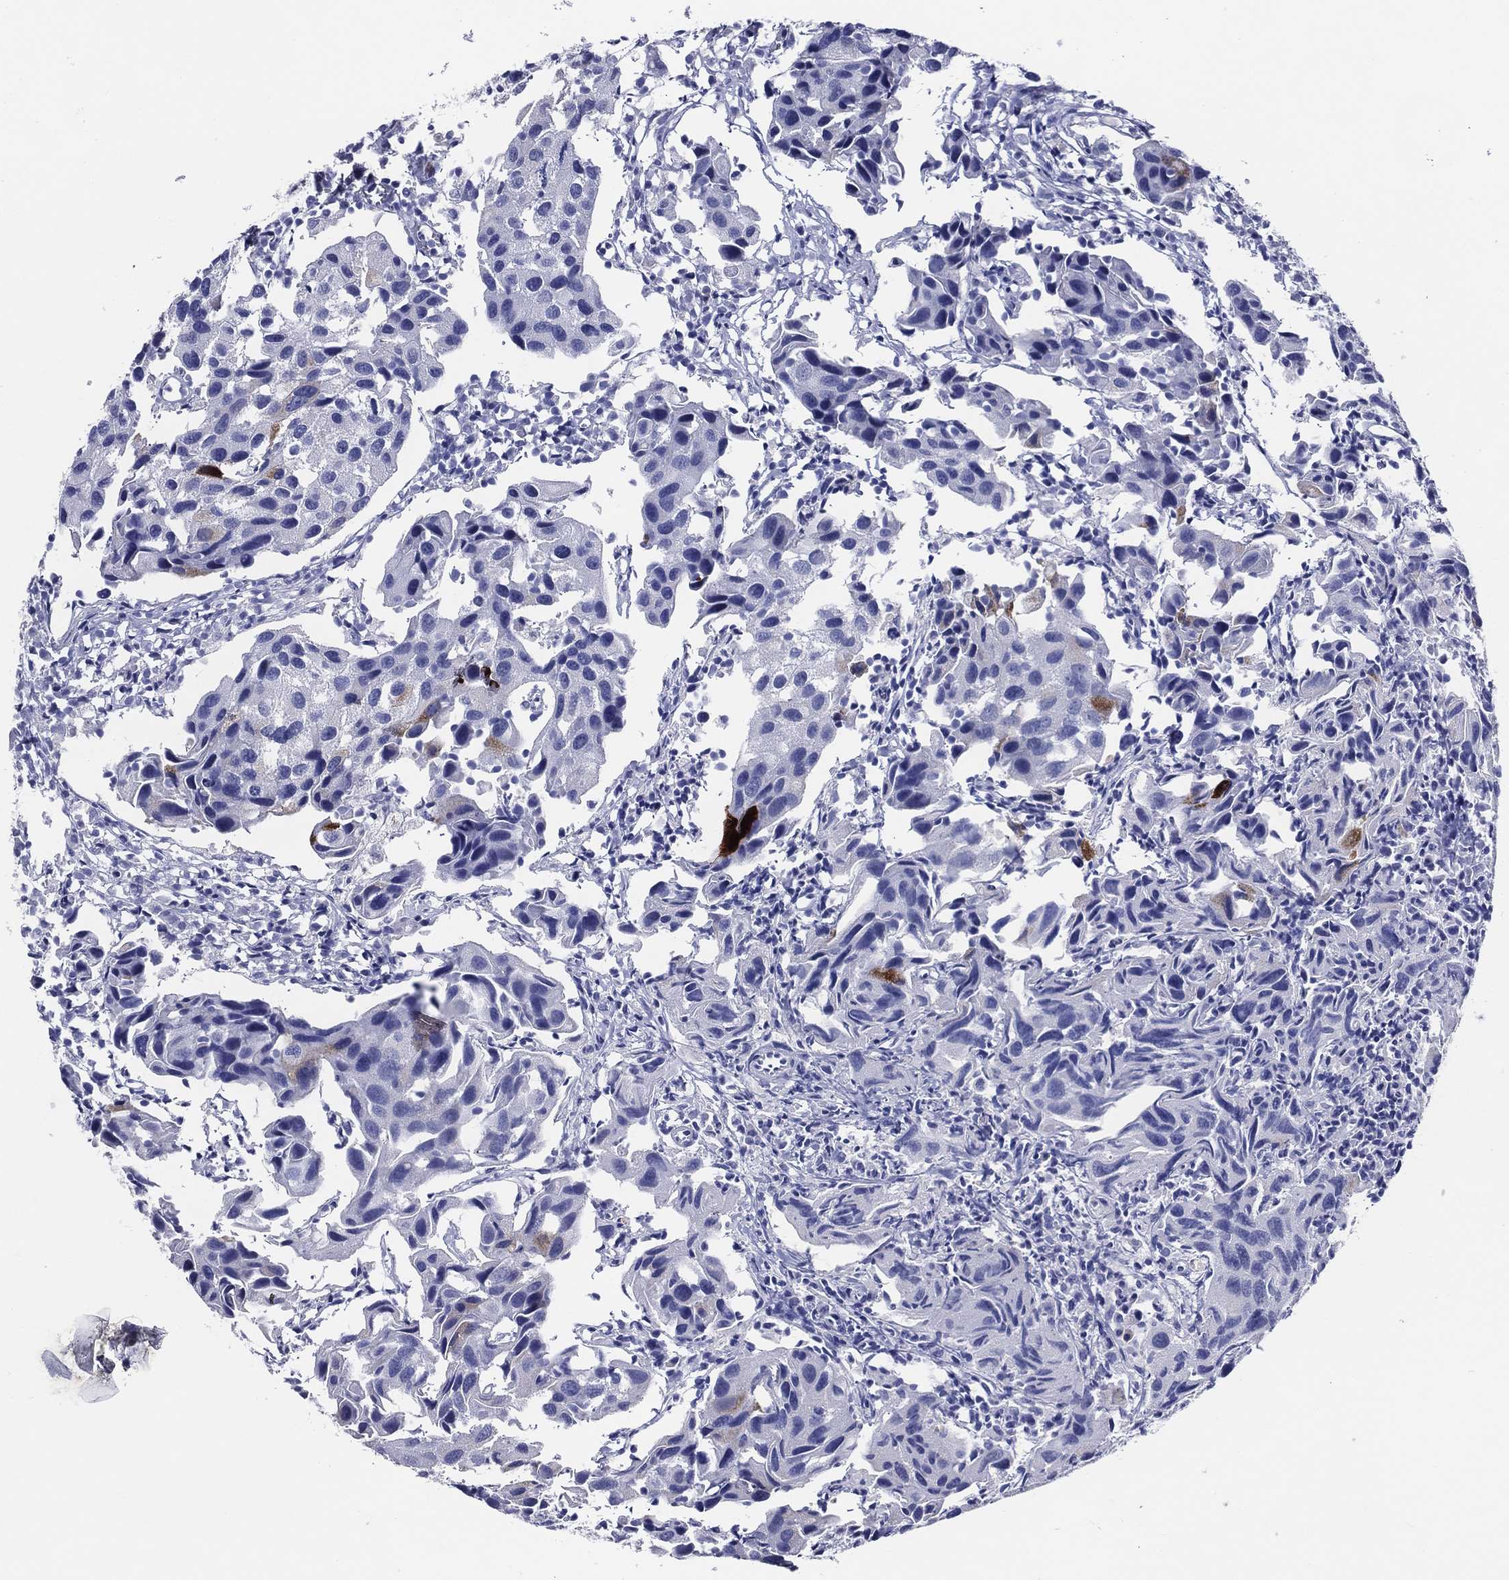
{"staining": {"intensity": "negative", "quantity": "none", "location": "none"}, "tissue": "urothelial cancer", "cell_type": "Tumor cells", "image_type": "cancer", "snomed": [{"axis": "morphology", "description": "Urothelial carcinoma, High grade"}, {"axis": "topography", "description": "Urinary bladder"}], "caption": "A histopathology image of urothelial carcinoma (high-grade) stained for a protein reveals no brown staining in tumor cells. Brightfield microscopy of immunohistochemistry (IHC) stained with DAB (3,3'-diaminobenzidine) (brown) and hematoxylin (blue), captured at high magnification.", "gene": "ACE2", "patient": {"sex": "male", "age": 79}}